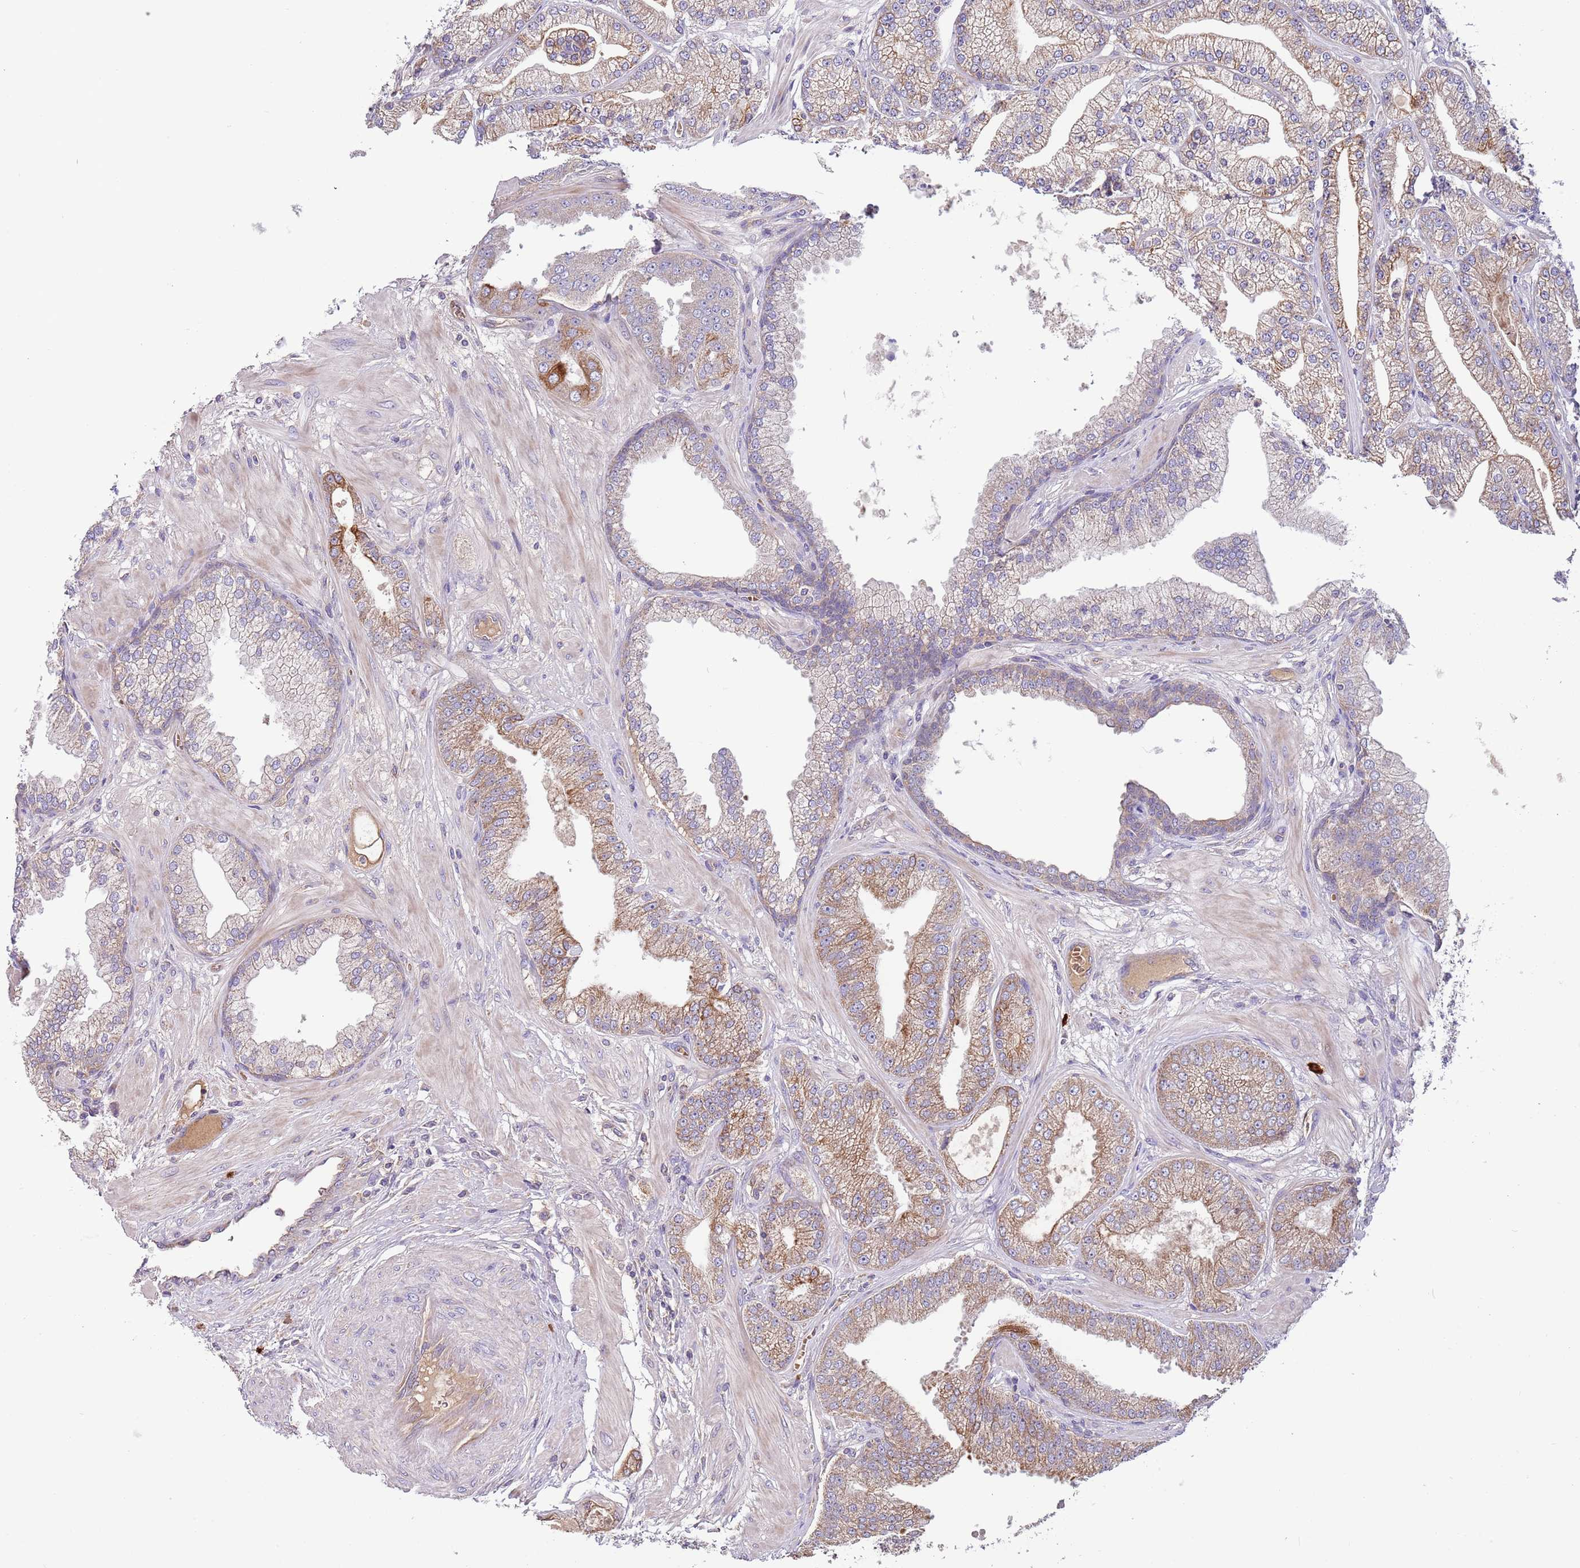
{"staining": {"intensity": "moderate", "quantity": "25%-75%", "location": "cytoplasmic/membranous"}, "tissue": "prostate cancer", "cell_type": "Tumor cells", "image_type": "cancer", "snomed": [{"axis": "morphology", "description": "Adenocarcinoma, Low grade"}, {"axis": "topography", "description": "Prostate"}], "caption": "Human prostate cancer (adenocarcinoma (low-grade)) stained for a protein (brown) reveals moderate cytoplasmic/membranous positive staining in approximately 25%-75% of tumor cells.", "gene": "TRMO", "patient": {"sex": "male", "age": 55}}